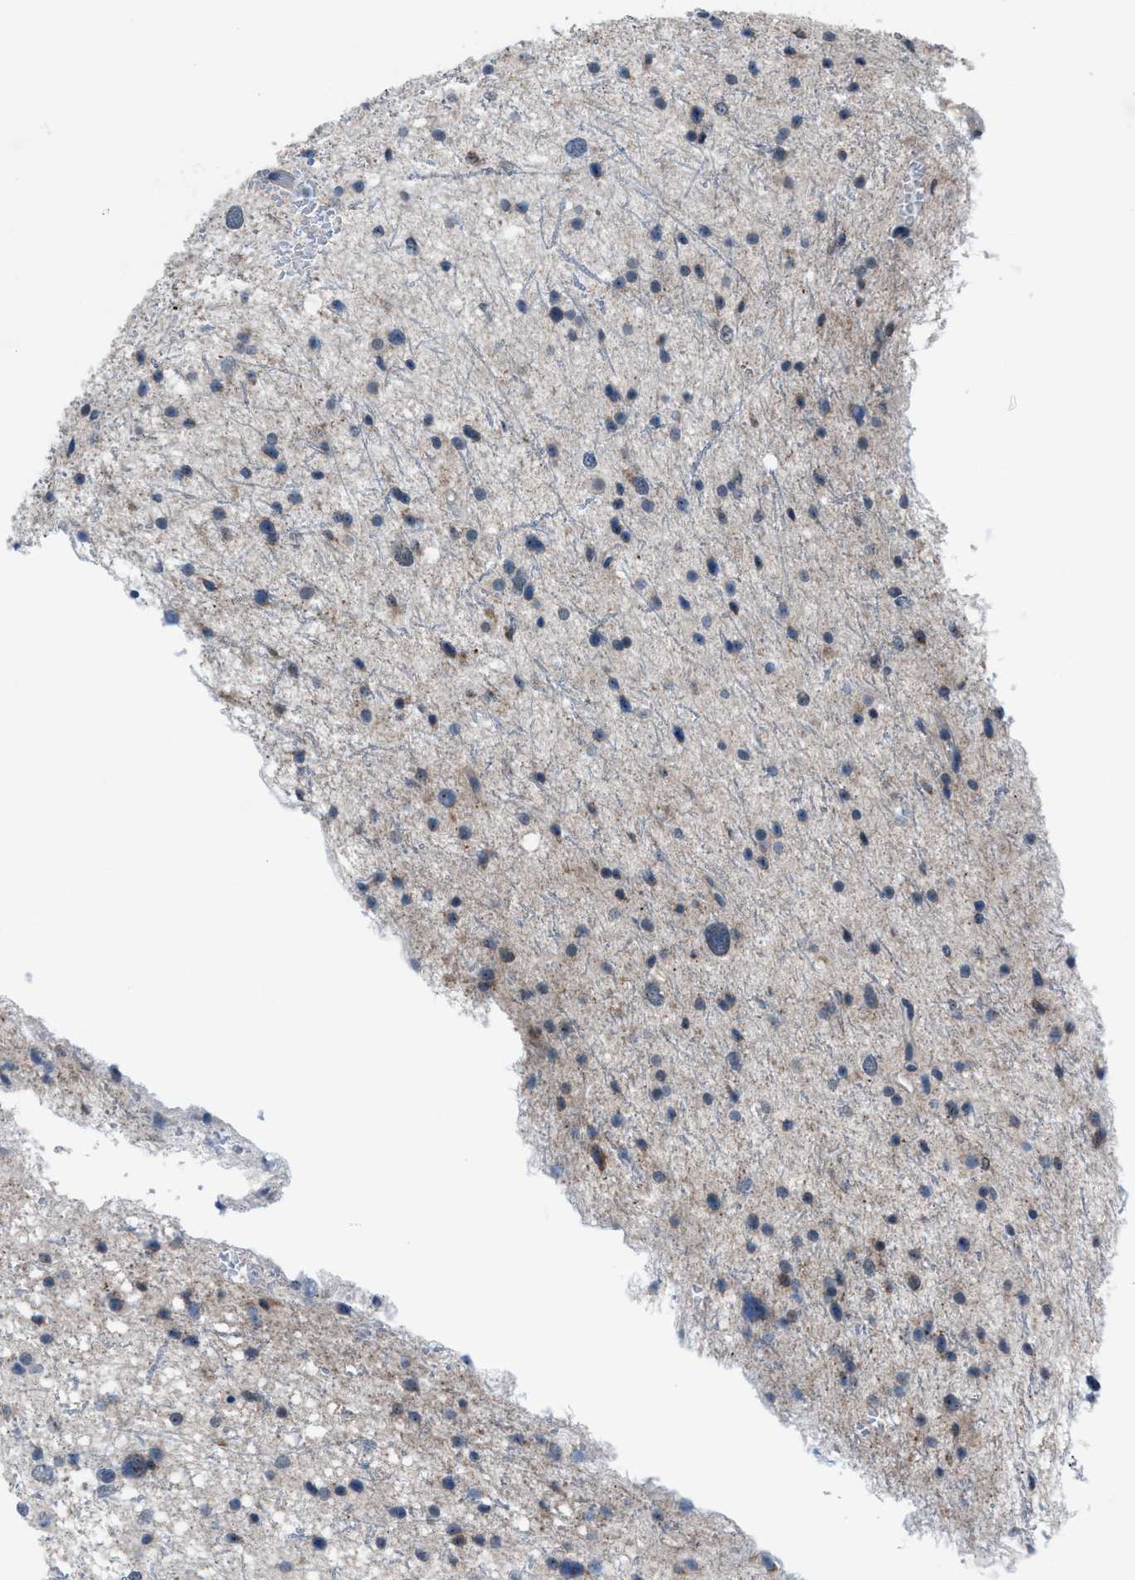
{"staining": {"intensity": "negative", "quantity": "none", "location": "none"}, "tissue": "glioma", "cell_type": "Tumor cells", "image_type": "cancer", "snomed": [{"axis": "morphology", "description": "Glioma, malignant, Low grade"}, {"axis": "topography", "description": "Brain"}], "caption": "The IHC image has no significant staining in tumor cells of glioma tissue.", "gene": "ANAPC11", "patient": {"sex": "female", "age": 37}}